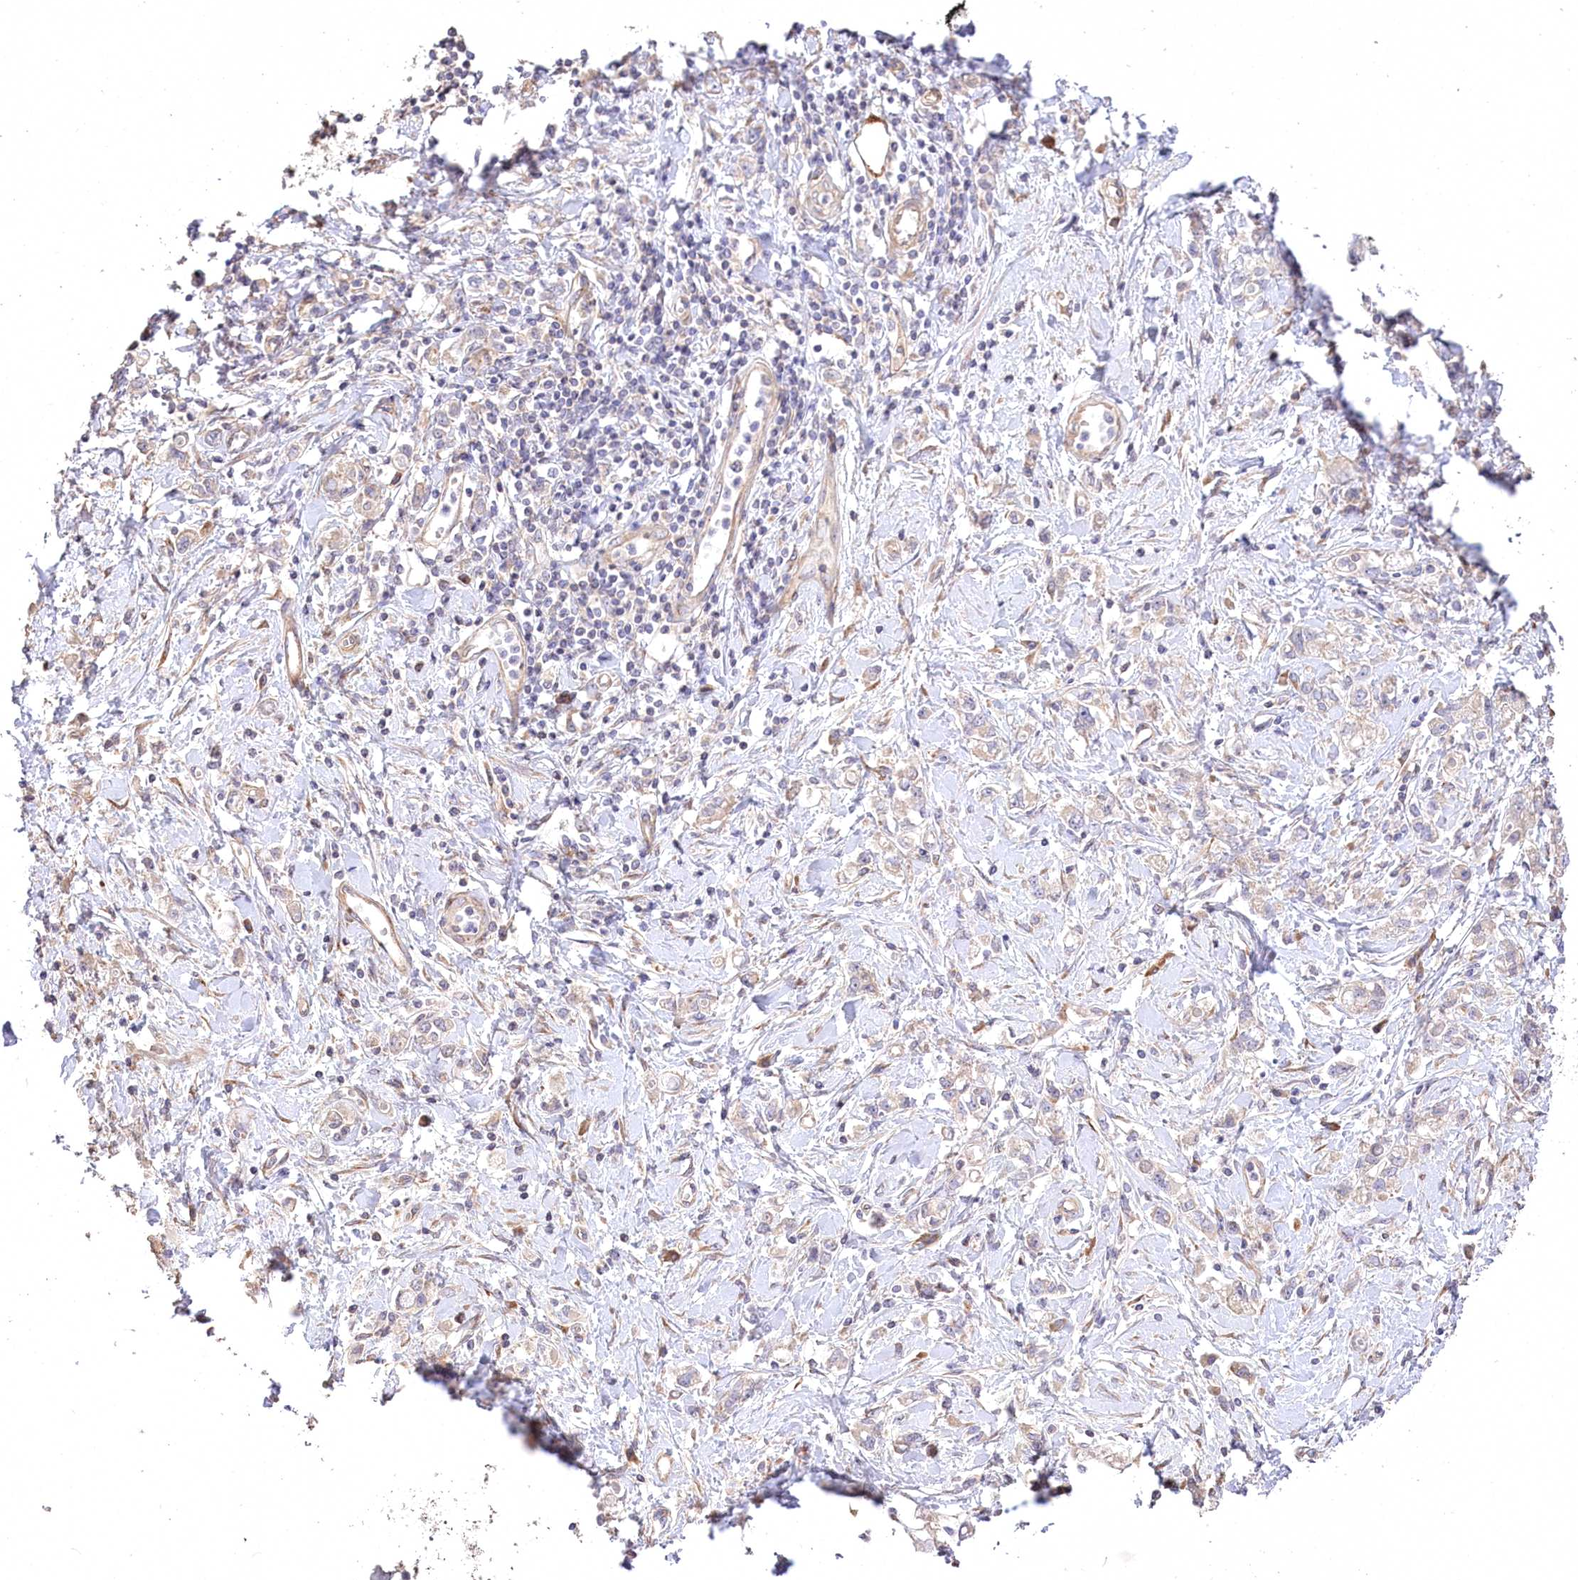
{"staining": {"intensity": "negative", "quantity": "none", "location": "none"}, "tissue": "stomach cancer", "cell_type": "Tumor cells", "image_type": "cancer", "snomed": [{"axis": "morphology", "description": "Adenocarcinoma, NOS"}, {"axis": "topography", "description": "Stomach"}], "caption": "Adenocarcinoma (stomach) was stained to show a protein in brown. There is no significant expression in tumor cells. (DAB immunohistochemistry visualized using brightfield microscopy, high magnification).", "gene": "PRSS53", "patient": {"sex": "female", "age": 76}}